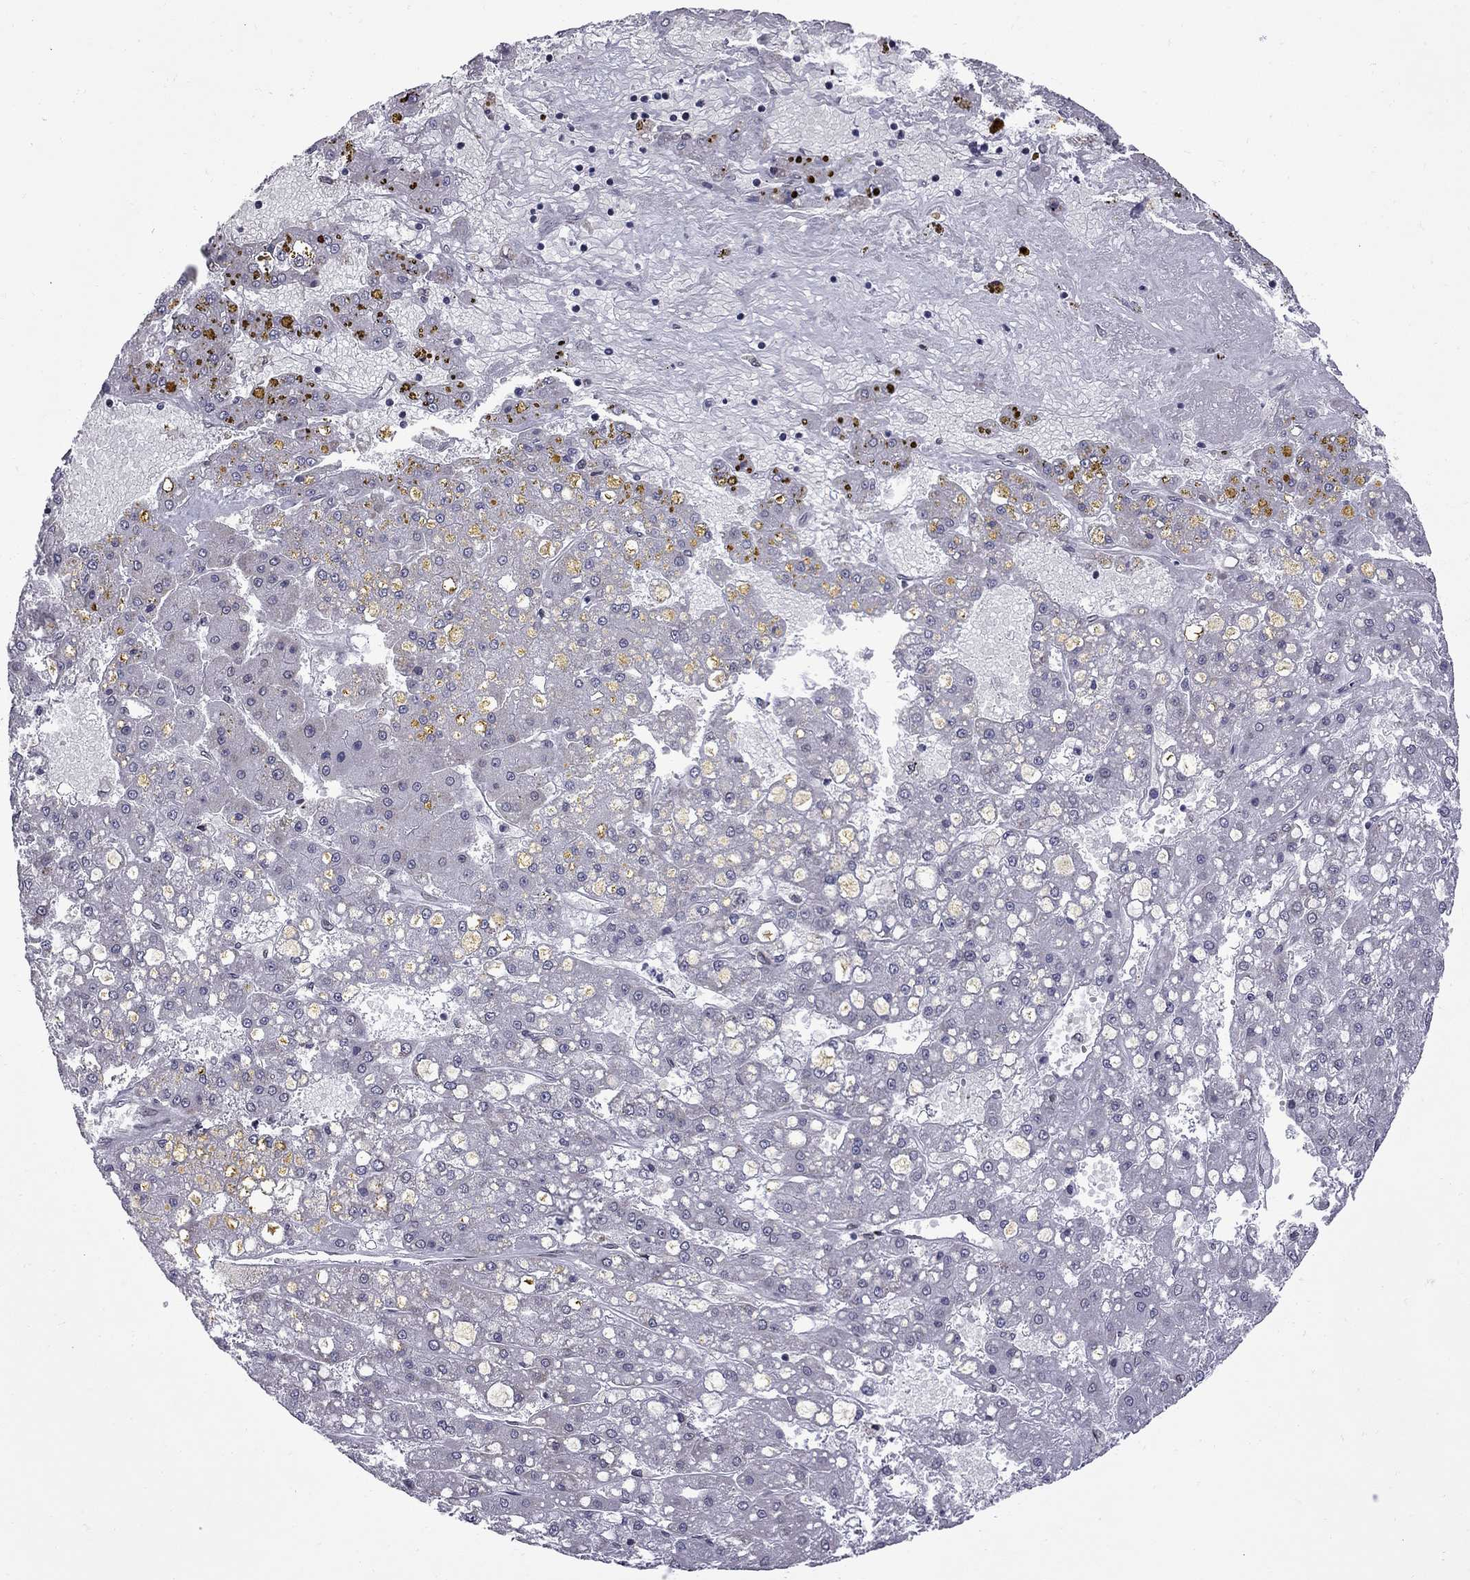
{"staining": {"intensity": "negative", "quantity": "none", "location": "none"}, "tissue": "liver cancer", "cell_type": "Tumor cells", "image_type": "cancer", "snomed": [{"axis": "morphology", "description": "Carcinoma, Hepatocellular, NOS"}, {"axis": "topography", "description": "Liver"}], "caption": "The IHC micrograph has no significant positivity in tumor cells of liver cancer (hepatocellular carcinoma) tissue. Nuclei are stained in blue.", "gene": "CLTCL1", "patient": {"sex": "male", "age": 67}}